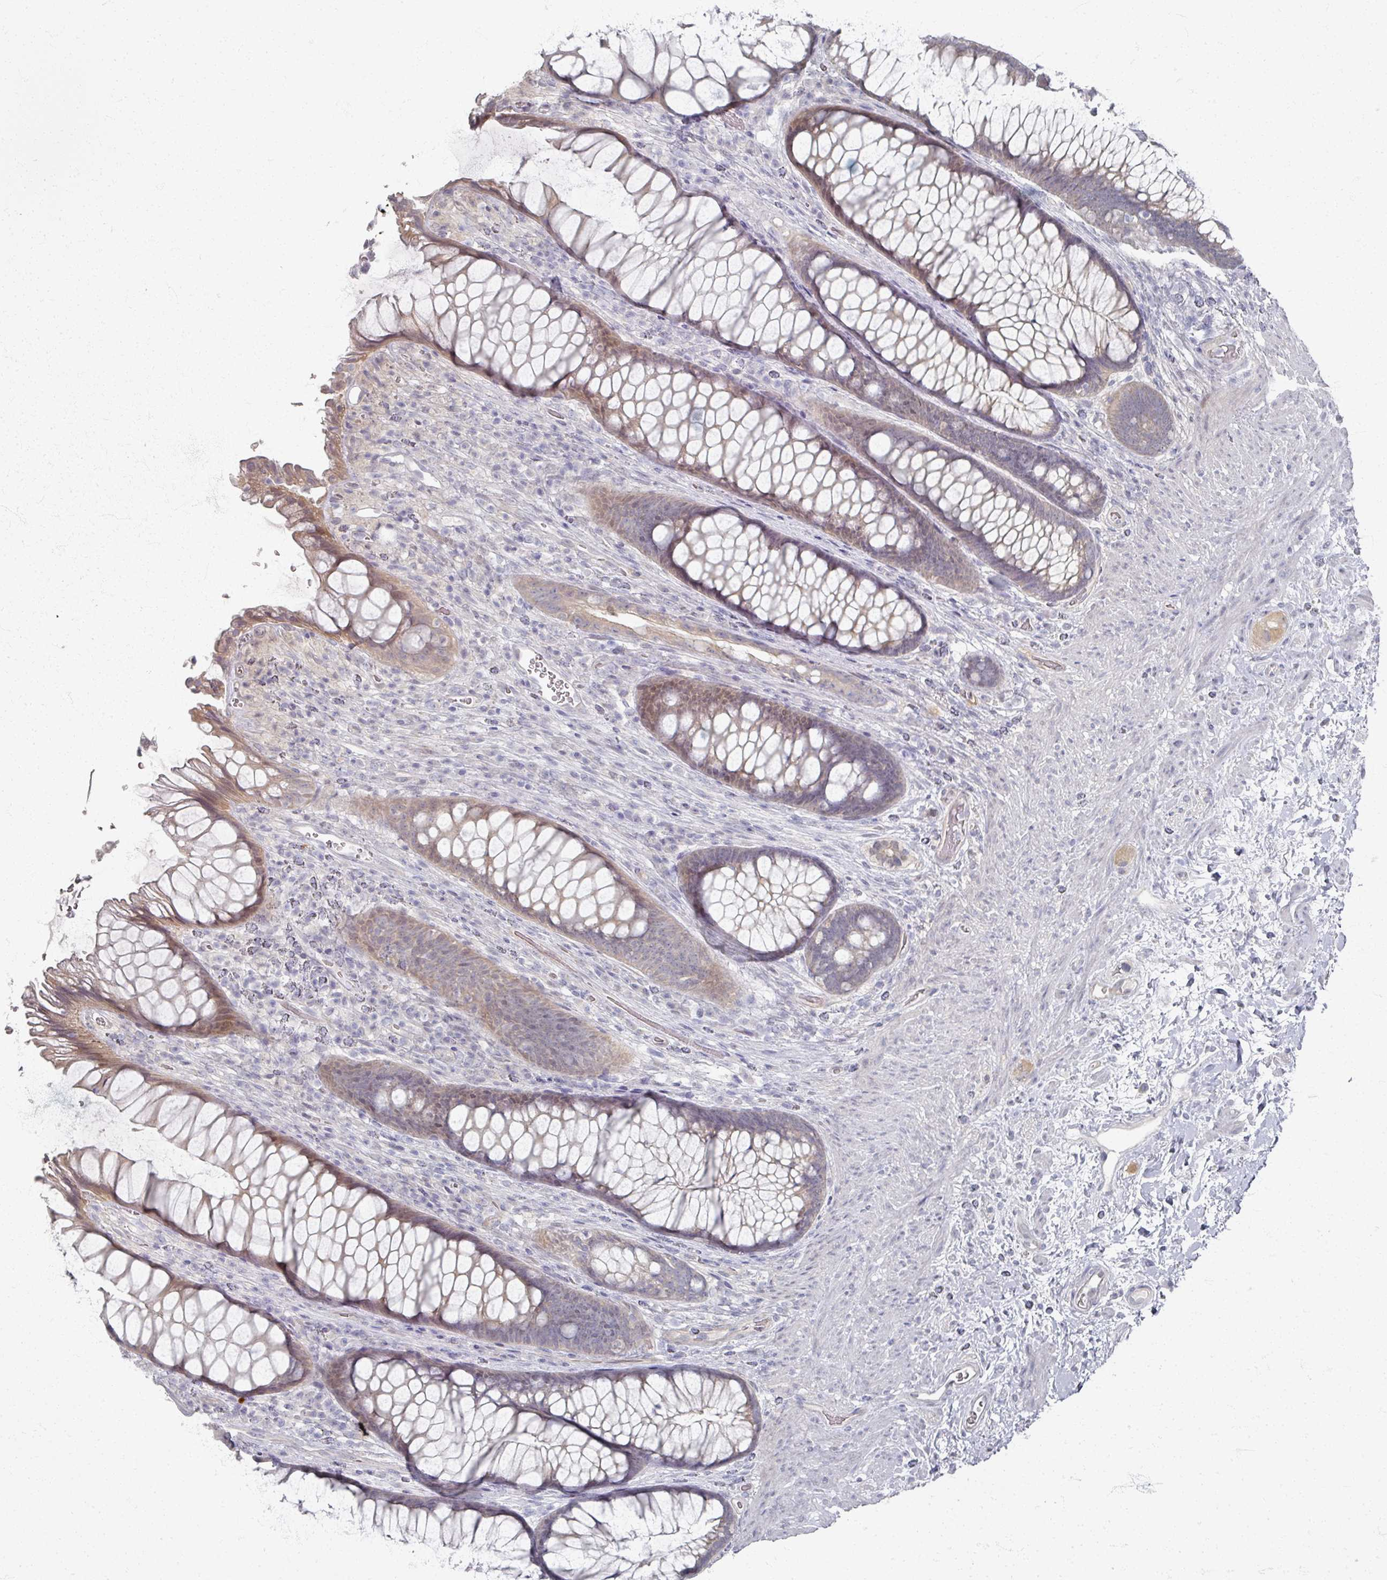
{"staining": {"intensity": "weak", "quantity": "25%-75%", "location": "cytoplasmic/membranous,nuclear"}, "tissue": "rectum", "cell_type": "Glandular cells", "image_type": "normal", "snomed": [{"axis": "morphology", "description": "Normal tissue, NOS"}, {"axis": "topography", "description": "Smooth muscle"}, {"axis": "topography", "description": "Rectum"}], "caption": "A brown stain shows weak cytoplasmic/membranous,nuclear positivity of a protein in glandular cells of unremarkable human rectum.", "gene": "TTYH3", "patient": {"sex": "male", "age": 53}}